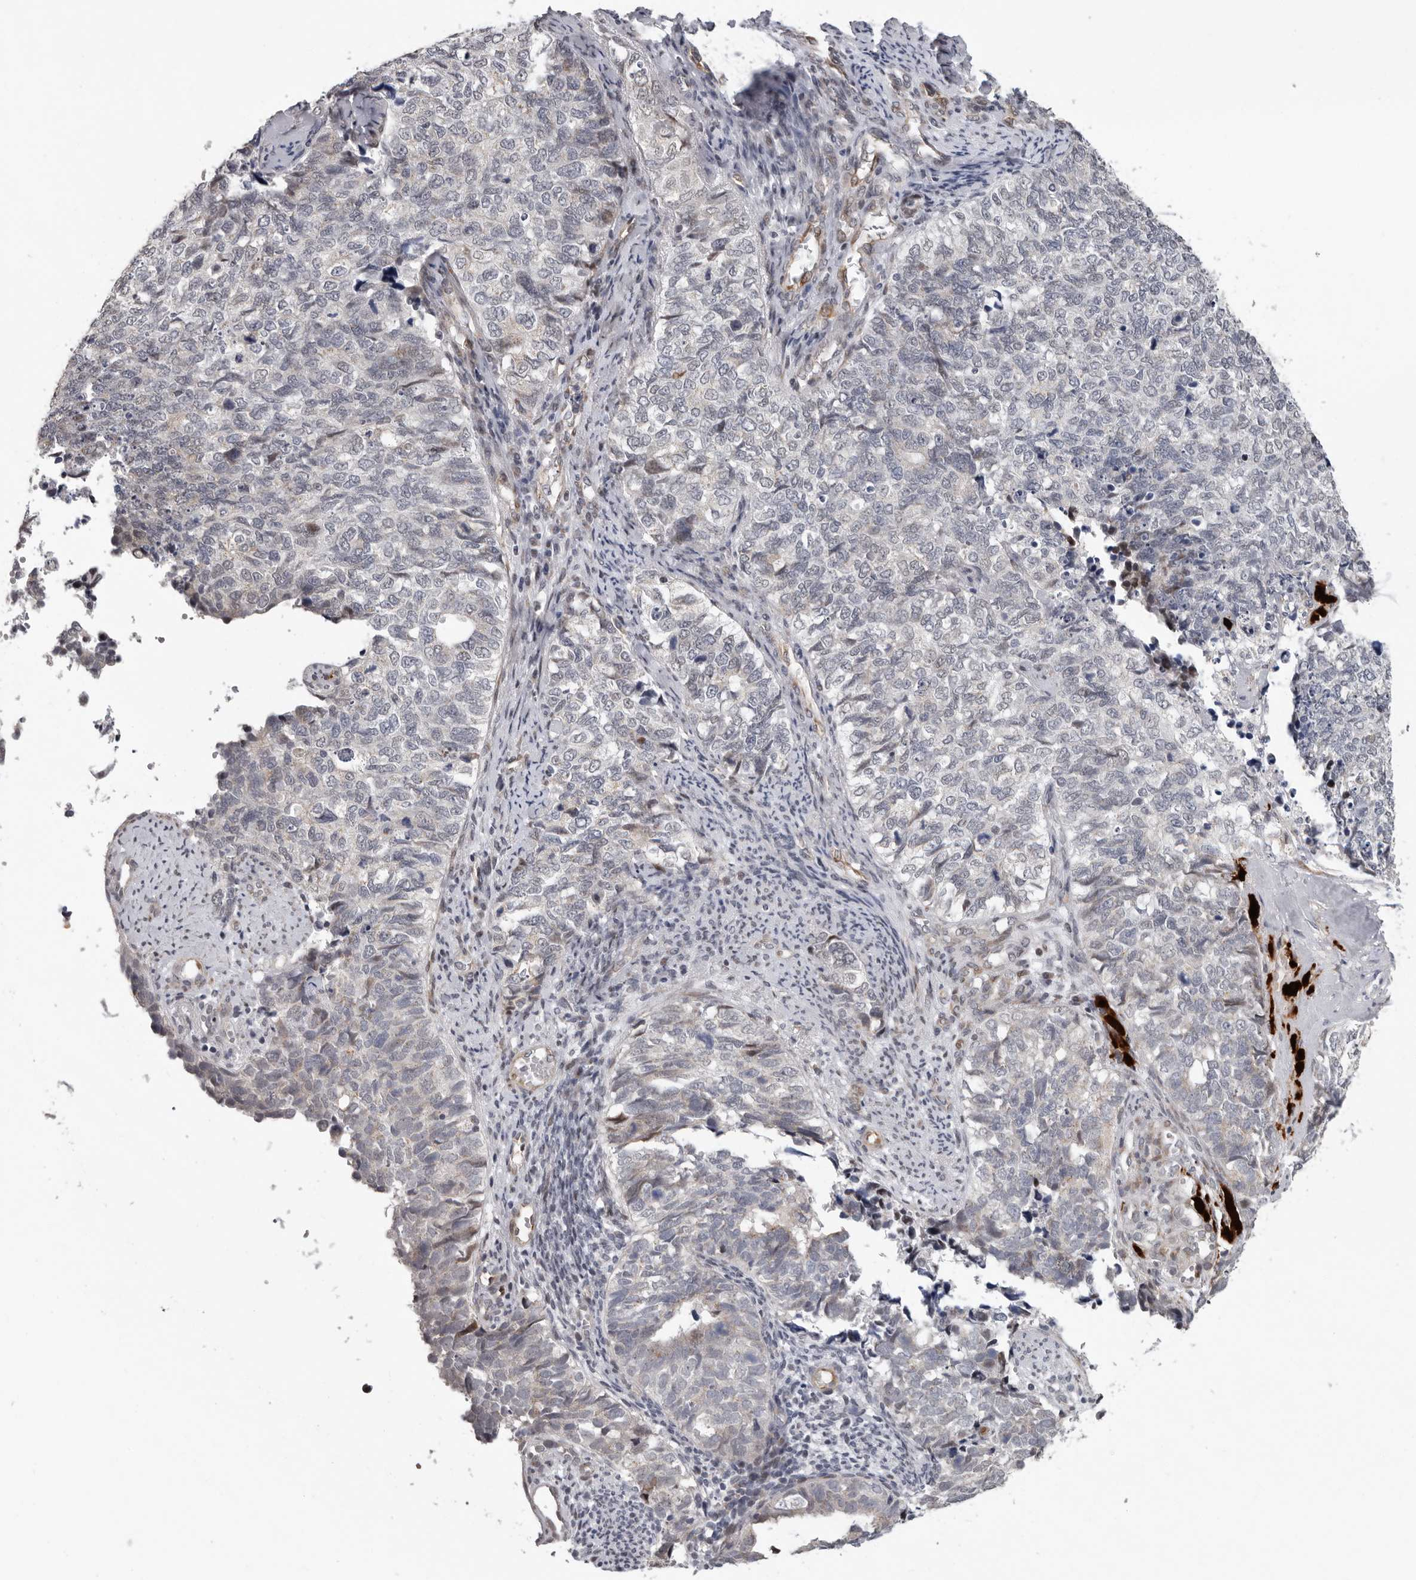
{"staining": {"intensity": "negative", "quantity": "none", "location": "none"}, "tissue": "cervical cancer", "cell_type": "Tumor cells", "image_type": "cancer", "snomed": [{"axis": "morphology", "description": "Squamous cell carcinoma, NOS"}, {"axis": "topography", "description": "Cervix"}], "caption": "Tumor cells are negative for brown protein staining in squamous cell carcinoma (cervical).", "gene": "RALGPS2", "patient": {"sex": "female", "age": 63}}